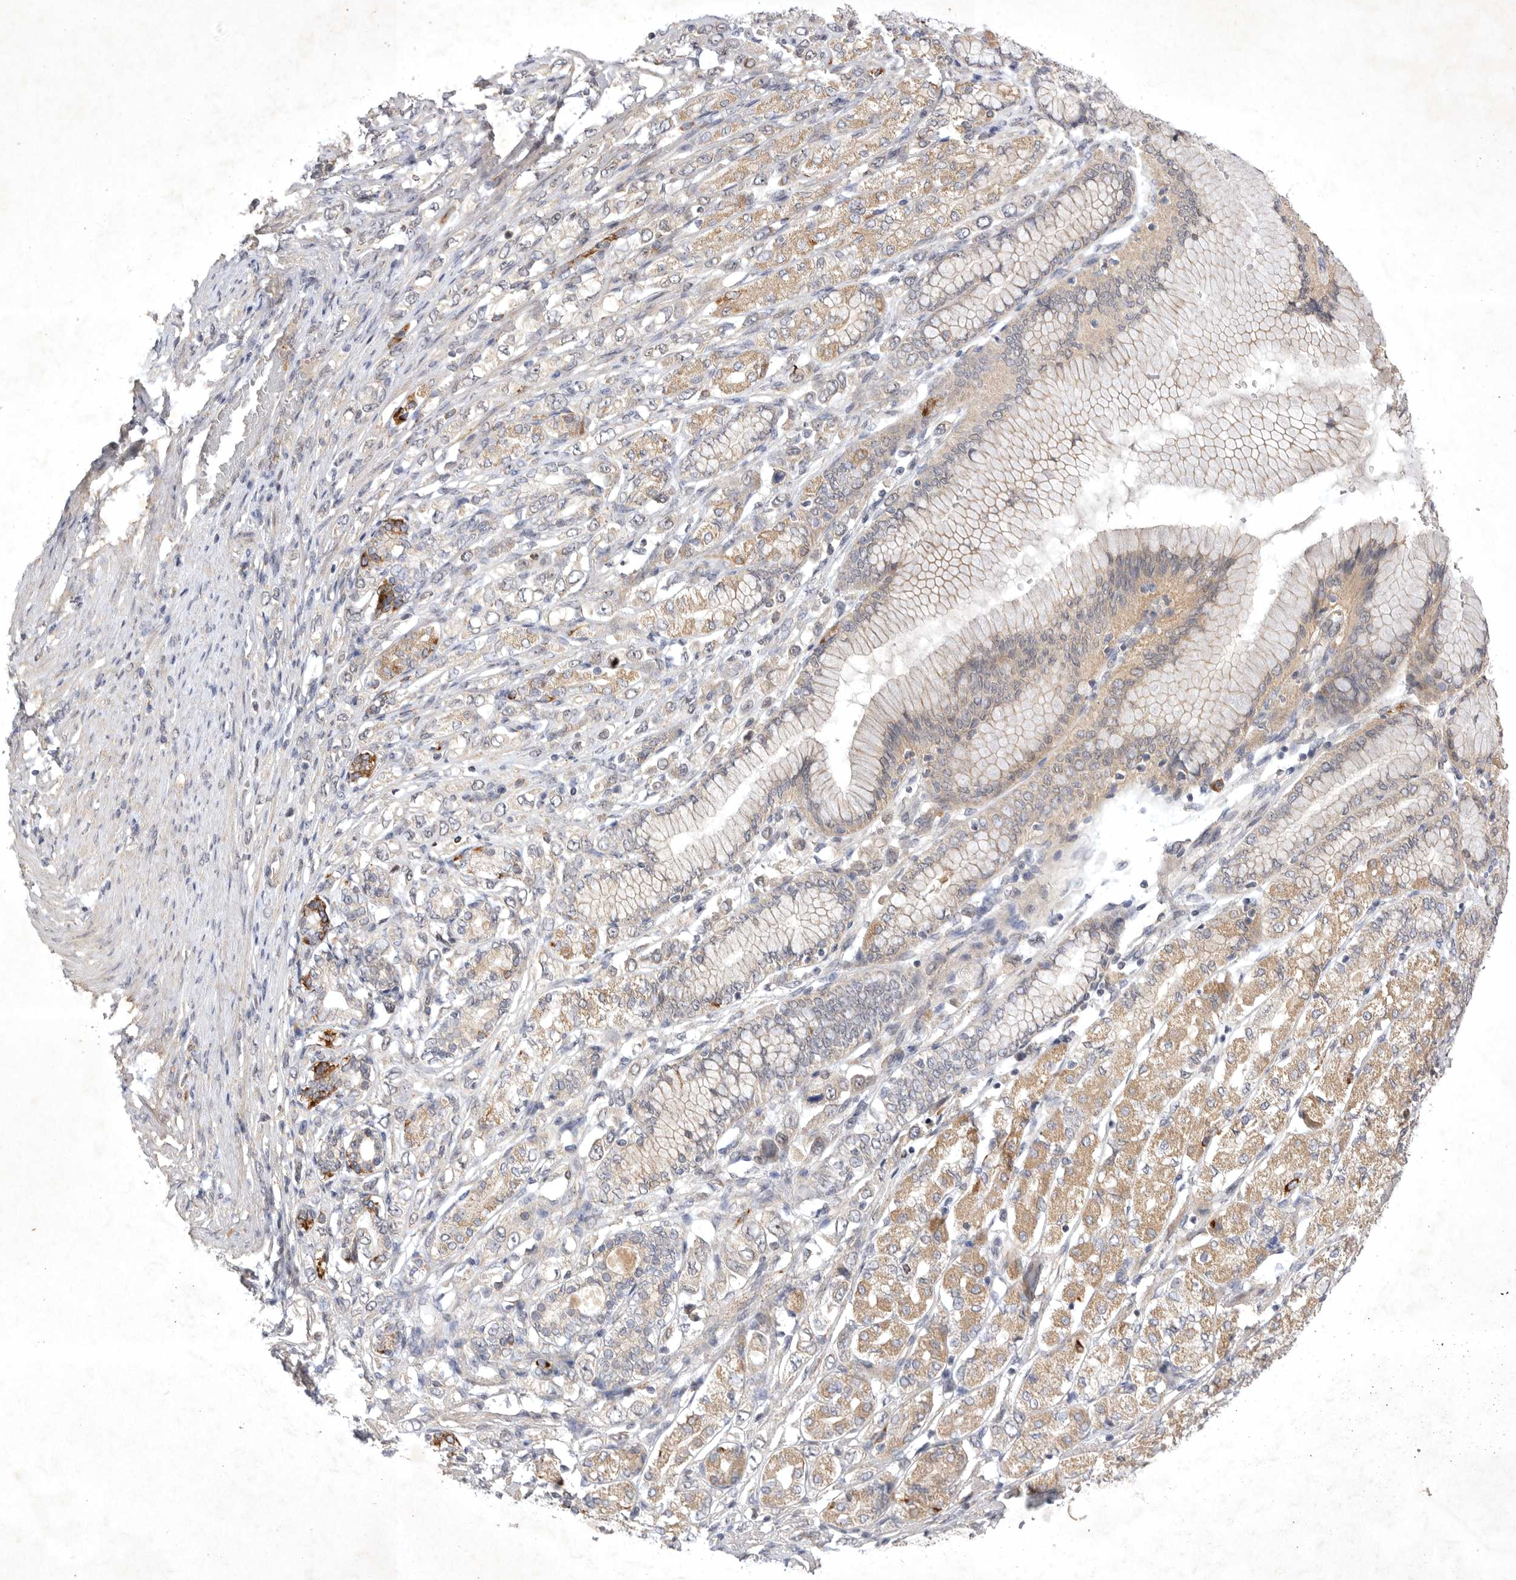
{"staining": {"intensity": "weak", "quantity": "<25%", "location": "cytoplasmic/membranous"}, "tissue": "stomach cancer", "cell_type": "Tumor cells", "image_type": "cancer", "snomed": [{"axis": "morphology", "description": "Adenocarcinoma, NOS"}, {"axis": "topography", "description": "Stomach"}], "caption": "Photomicrograph shows no protein expression in tumor cells of adenocarcinoma (stomach) tissue.", "gene": "PTPDC1", "patient": {"sex": "female", "age": 65}}